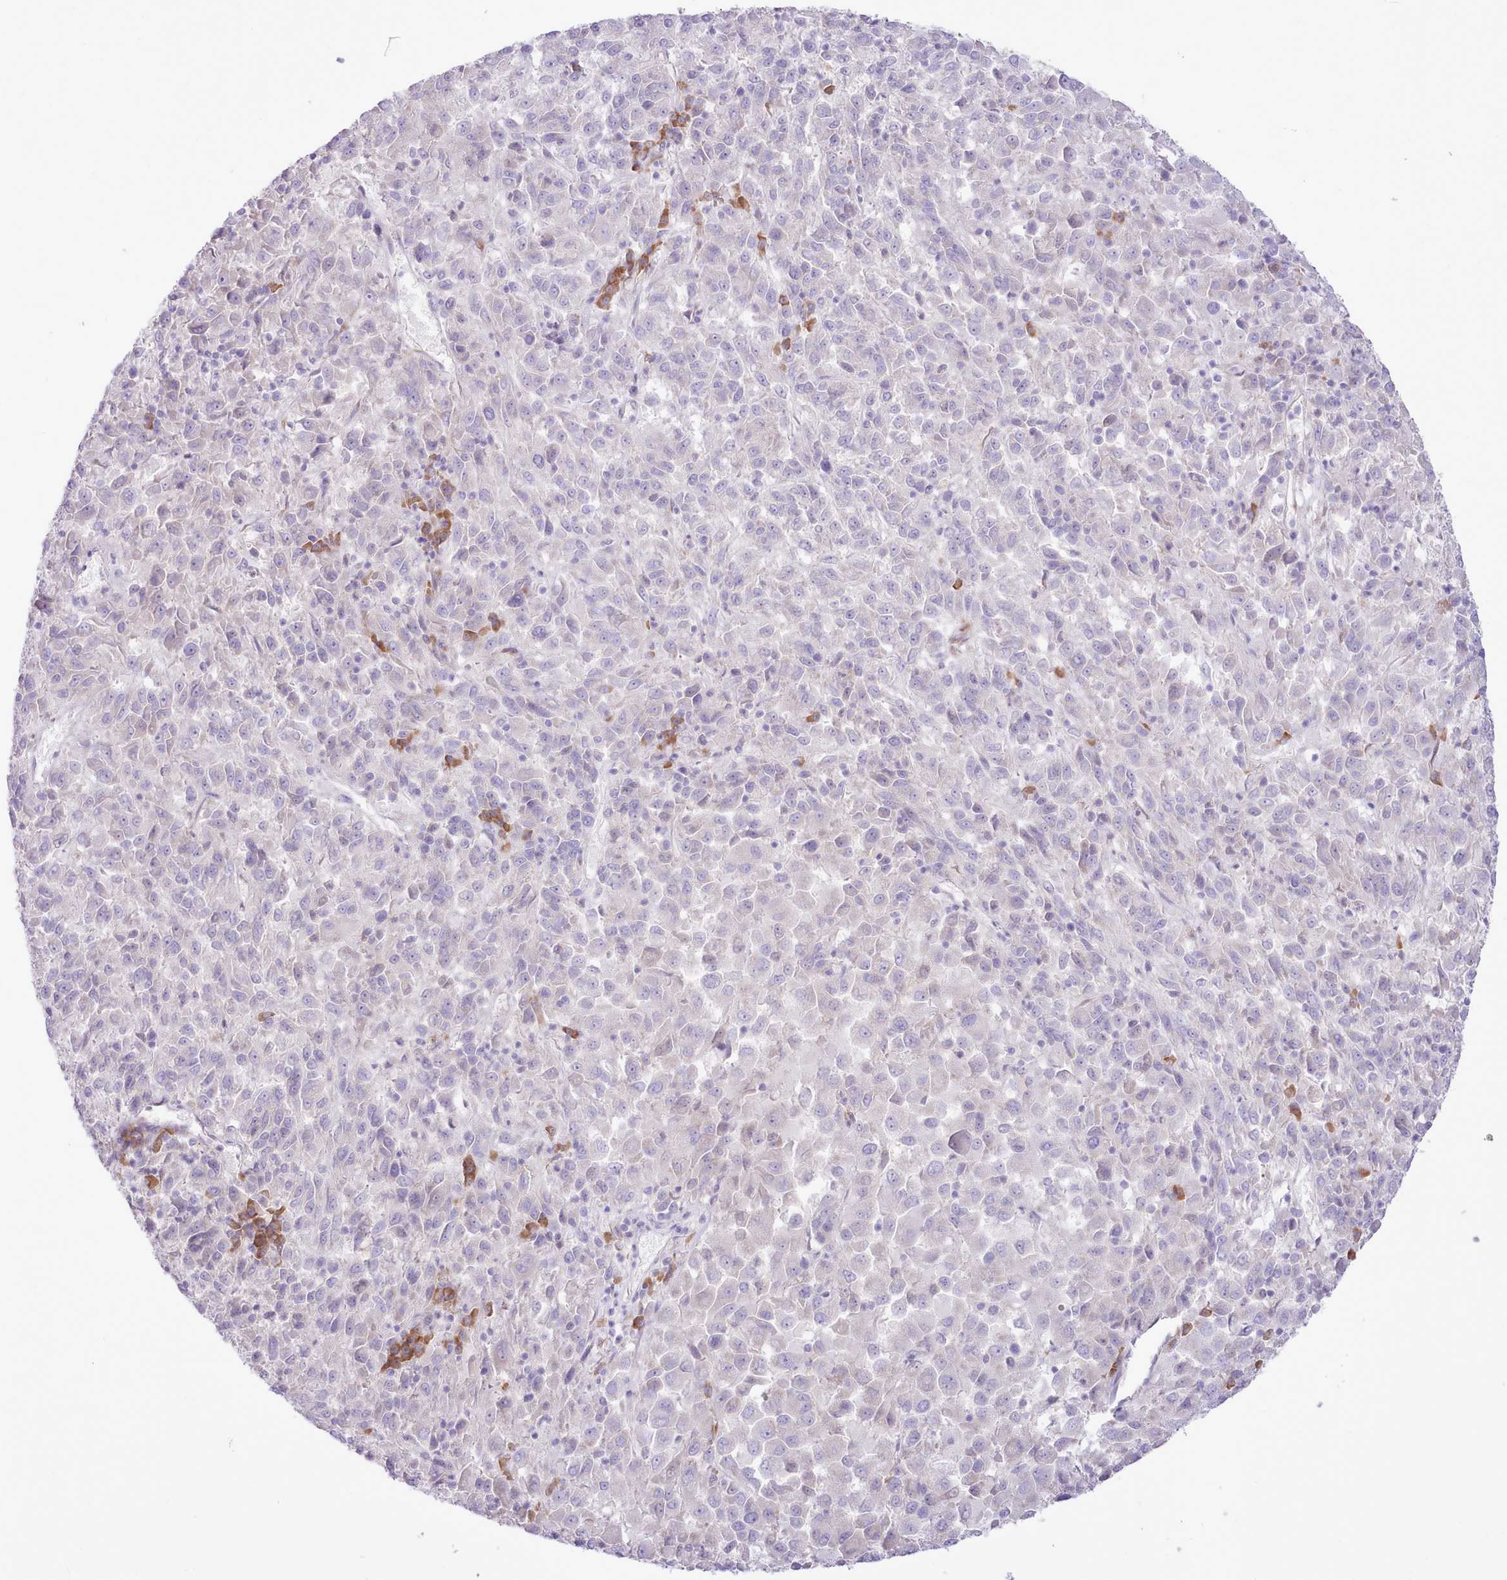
{"staining": {"intensity": "negative", "quantity": "none", "location": "none"}, "tissue": "melanoma", "cell_type": "Tumor cells", "image_type": "cancer", "snomed": [{"axis": "morphology", "description": "Malignant melanoma, Metastatic site"}, {"axis": "topography", "description": "Lung"}], "caption": "Melanoma was stained to show a protein in brown. There is no significant positivity in tumor cells.", "gene": "CCL1", "patient": {"sex": "male", "age": 64}}